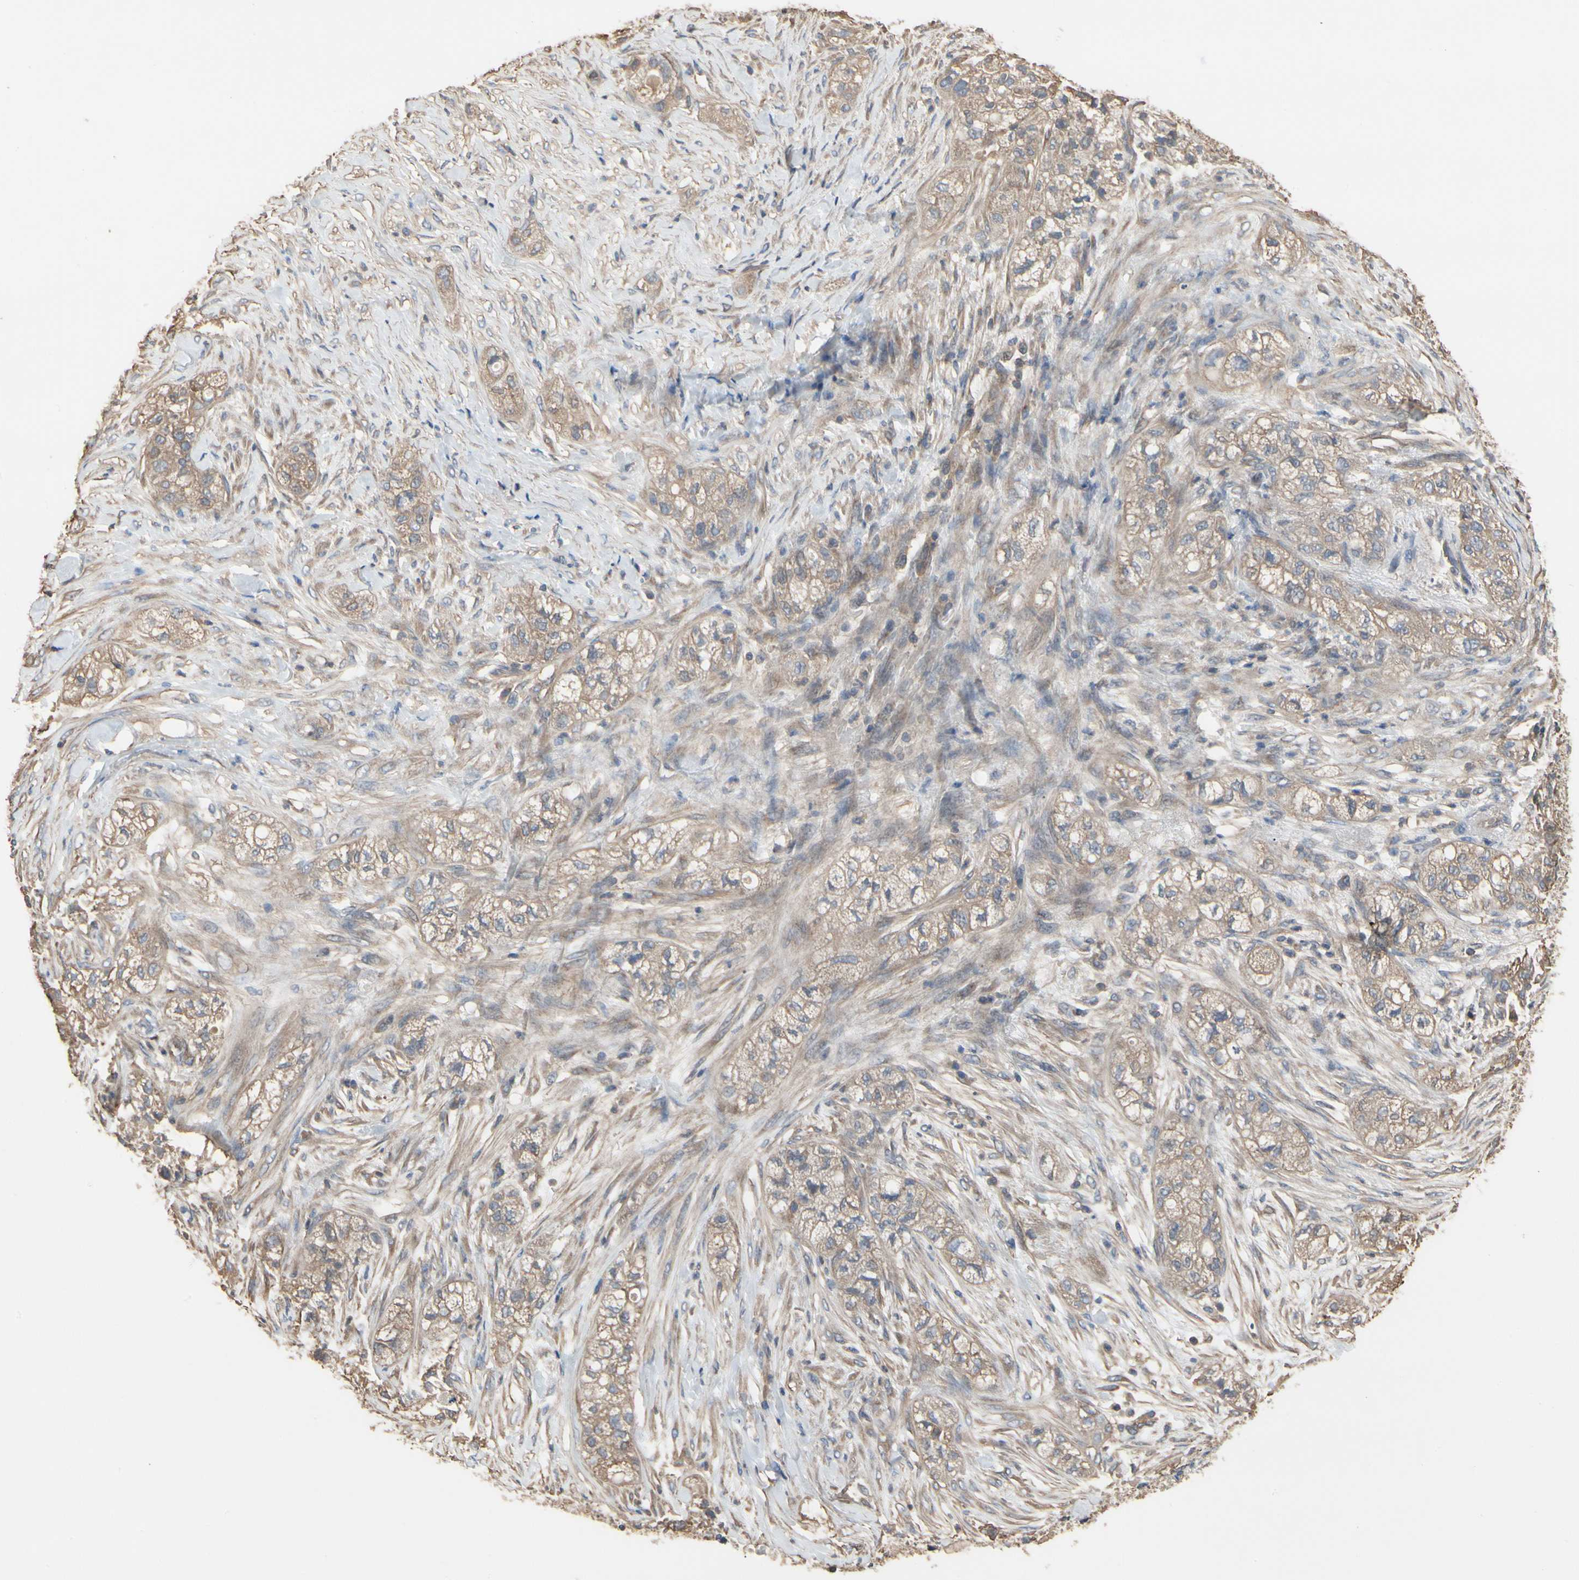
{"staining": {"intensity": "weak", "quantity": ">75%", "location": "cytoplasmic/membranous"}, "tissue": "pancreatic cancer", "cell_type": "Tumor cells", "image_type": "cancer", "snomed": [{"axis": "morphology", "description": "Adenocarcinoma, NOS"}, {"axis": "topography", "description": "Pancreas"}], "caption": "Immunohistochemical staining of pancreatic cancer demonstrates low levels of weak cytoplasmic/membranous expression in about >75% of tumor cells. The protein is shown in brown color, while the nuclei are stained blue.", "gene": "PDZK1", "patient": {"sex": "female", "age": 78}}